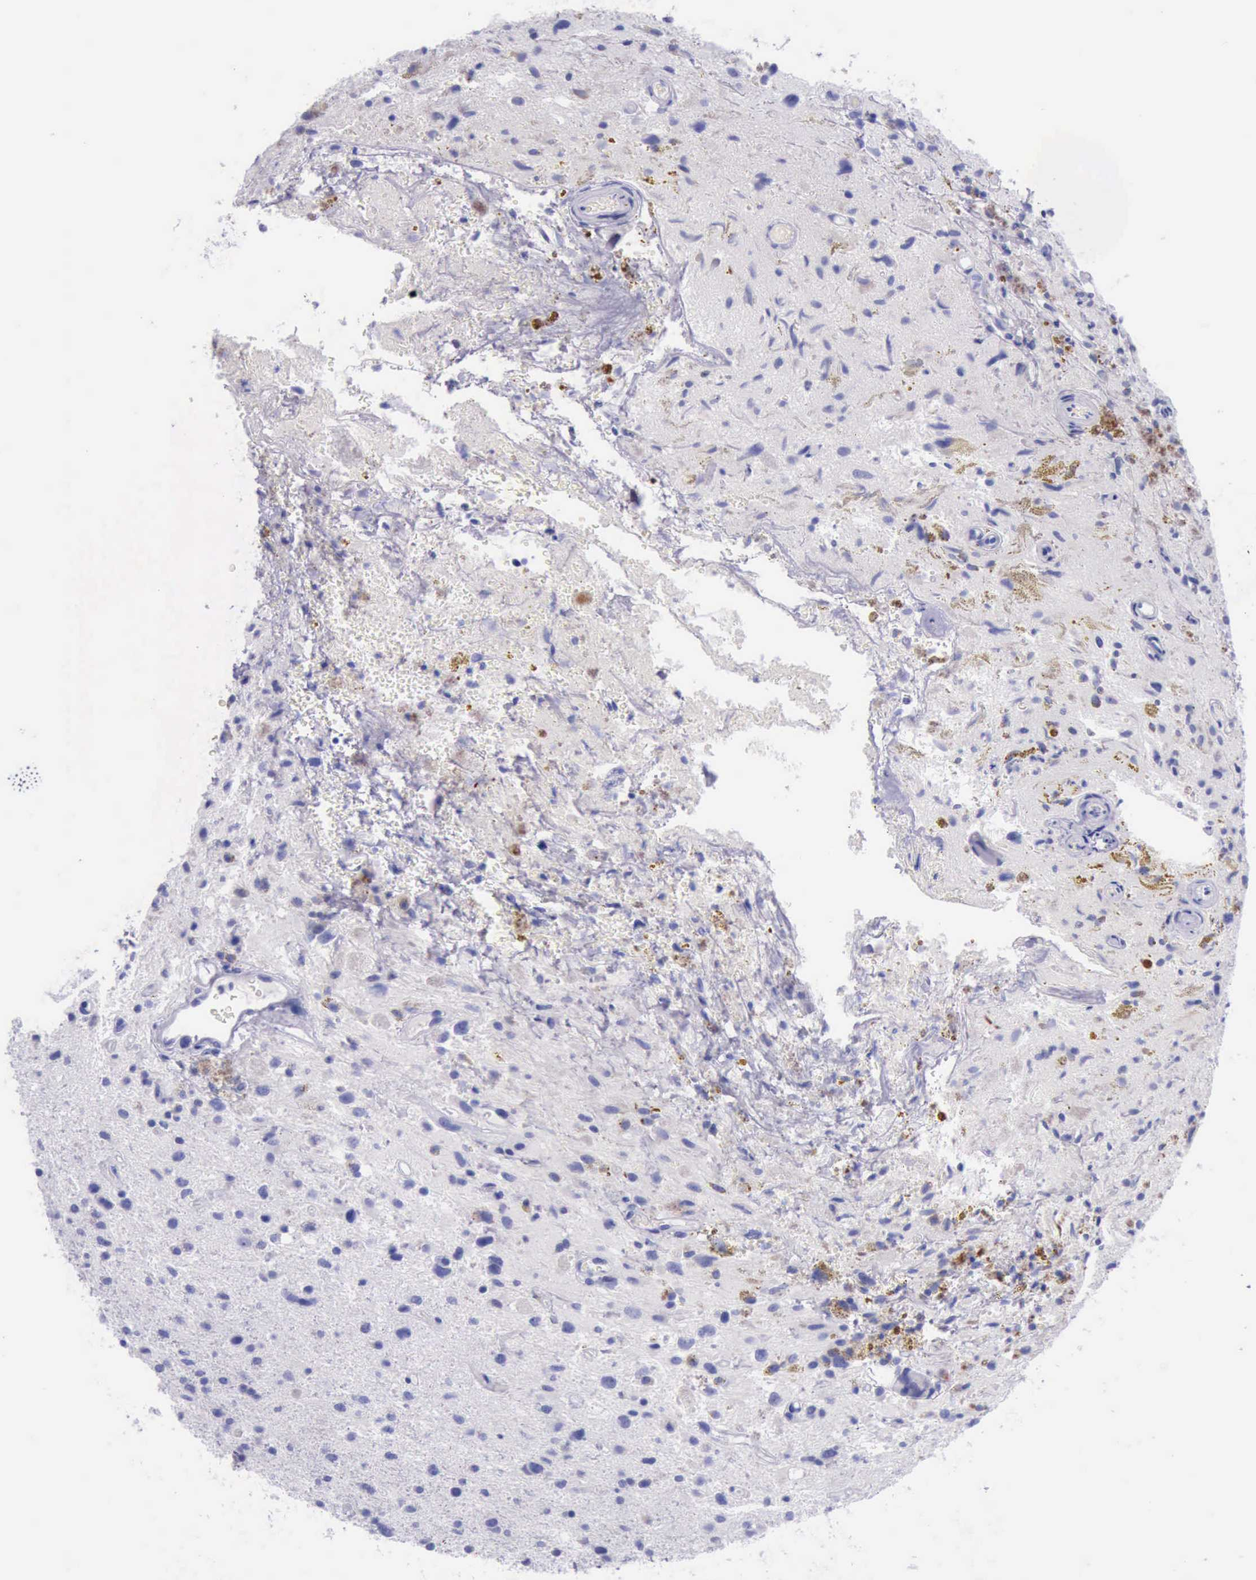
{"staining": {"intensity": "negative", "quantity": "none", "location": "none"}, "tissue": "glioma", "cell_type": "Tumor cells", "image_type": "cancer", "snomed": [{"axis": "morphology", "description": "Glioma, malignant, High grade"}, {"axis": "topography", "description": "Brain"}], "caption": "Malignant high-grade glioma was stained to show a protein in brown. There is no significant positivity in tumor cells. The staining was performed using DAB (3,3'-diaminobenzidine) to visualize the protein expression in brown, while the nuclei were stained in blue with hematoxylin (Magnification: 20x).", "gene": "KRT8", "patient": {"sex": "male", "age": 48}}